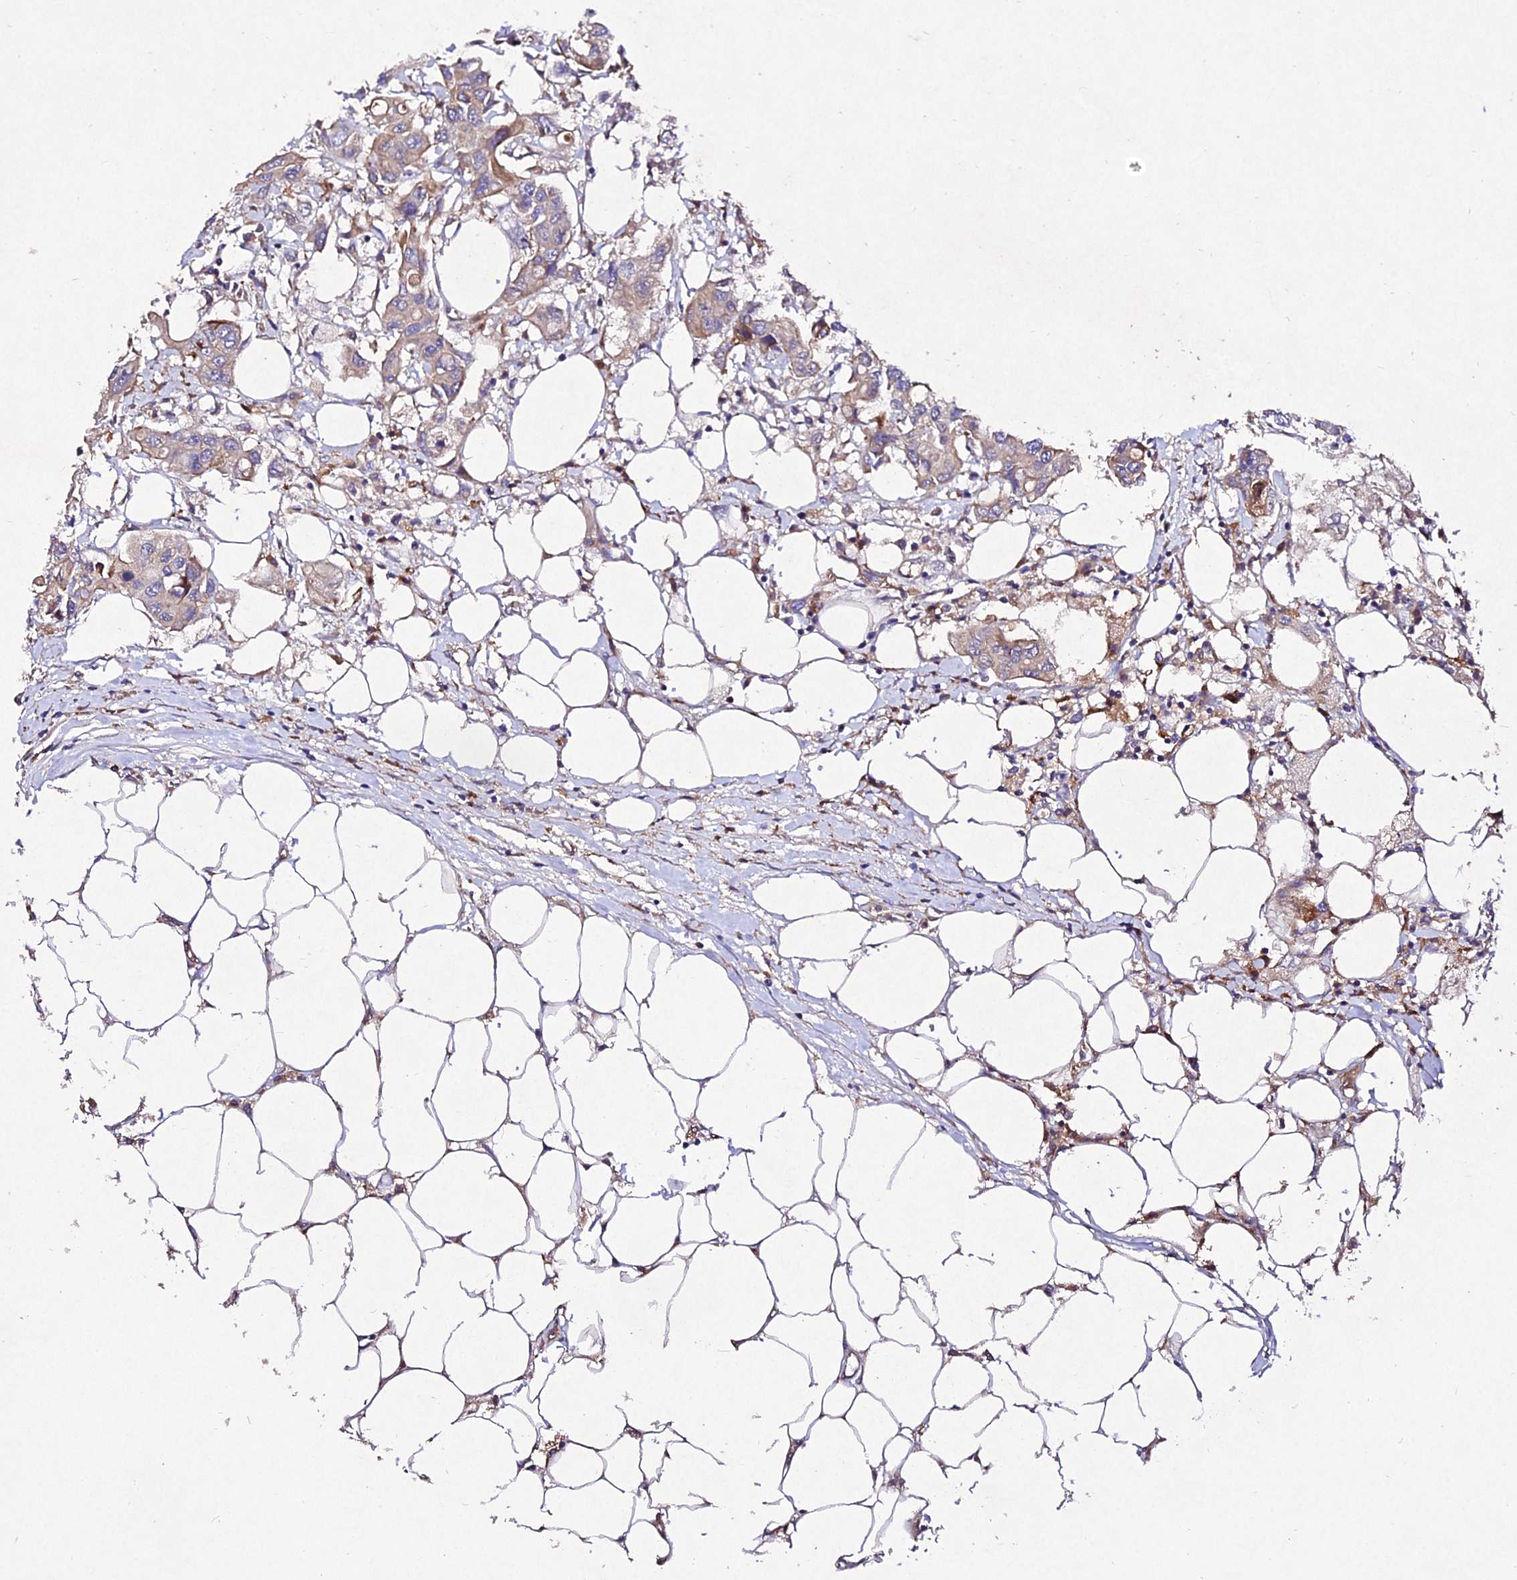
{"staining": {"intensity": "weak", "quantity": ">75%", "location": "cytoplasmic/membranous"}, "tissue": "colorectal cancer", "cell_type": "Tumor cells", "image_type": "cancer", "snomed": [{"axis": "morphology", "description": "Adenocarcinoma, NOS"}, {"axis": "topography", "description": "Colon"}], "caption": "Colorectal adenocarcinoma was stained to show a protein in brown. There is low levels of weak cytoplasmic/membranous expression in approximately >75% of tumor cells.", "gene": "AP3M2", "patient": {"sex": "male", "age": 77}}